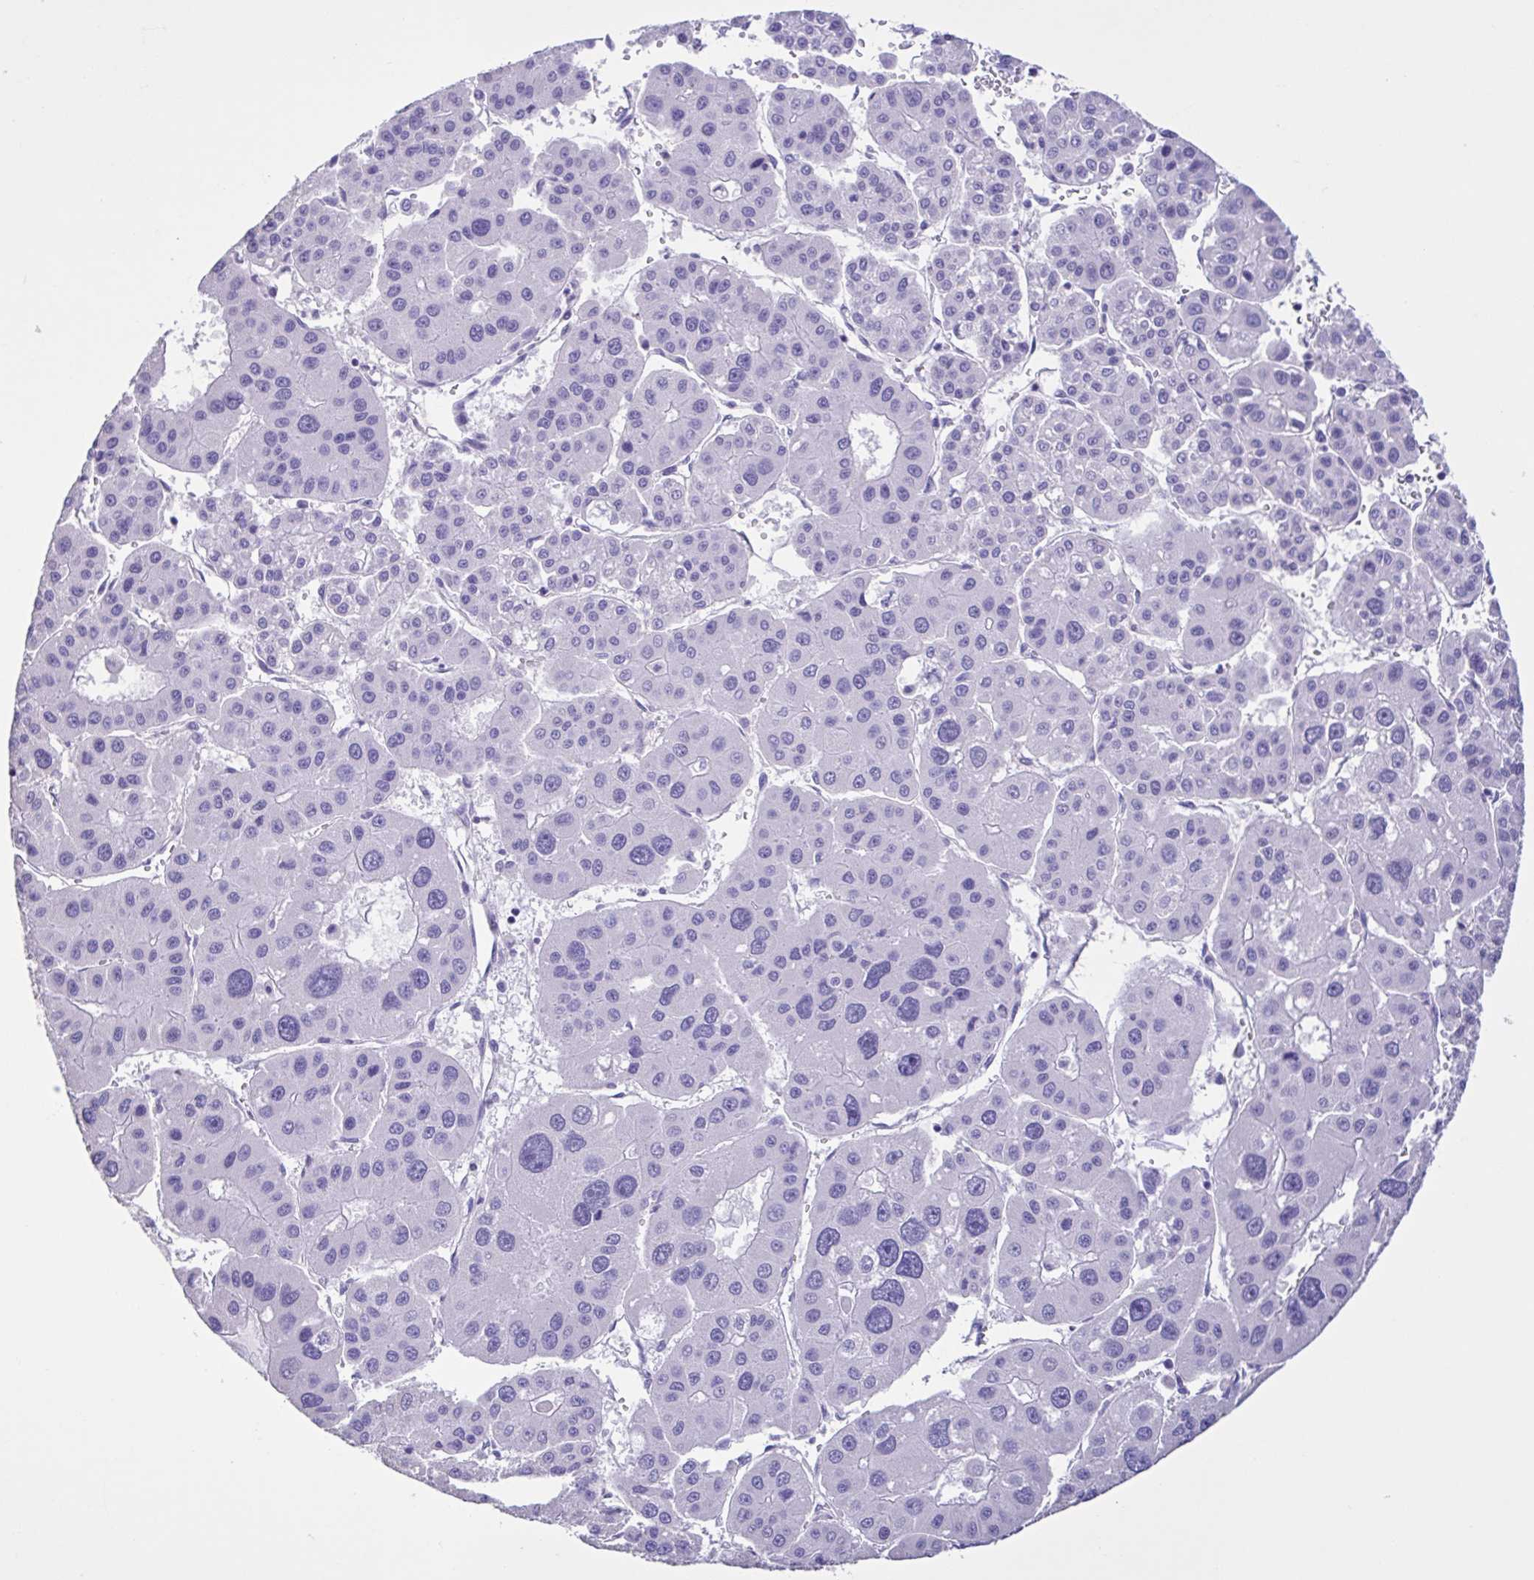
{"staining": {"intensity": "negative", "quantity": "none", "location": "none"}, "tissue": "liver cancer", "cell_type": "Tumor cells", "image_type": "cancer", "snomed": [{"axis": "morphology", "description": "Carcinoma, Hepatocellular, NOS"}, {"axis": "topography", "description": "Liver"}], "caption": "Human liver cancer stained for a protein using IHC reveals no staining in tumor cells.", "gene": "PLA2G4E", "patient": {"sex": "male", "age": 73}}